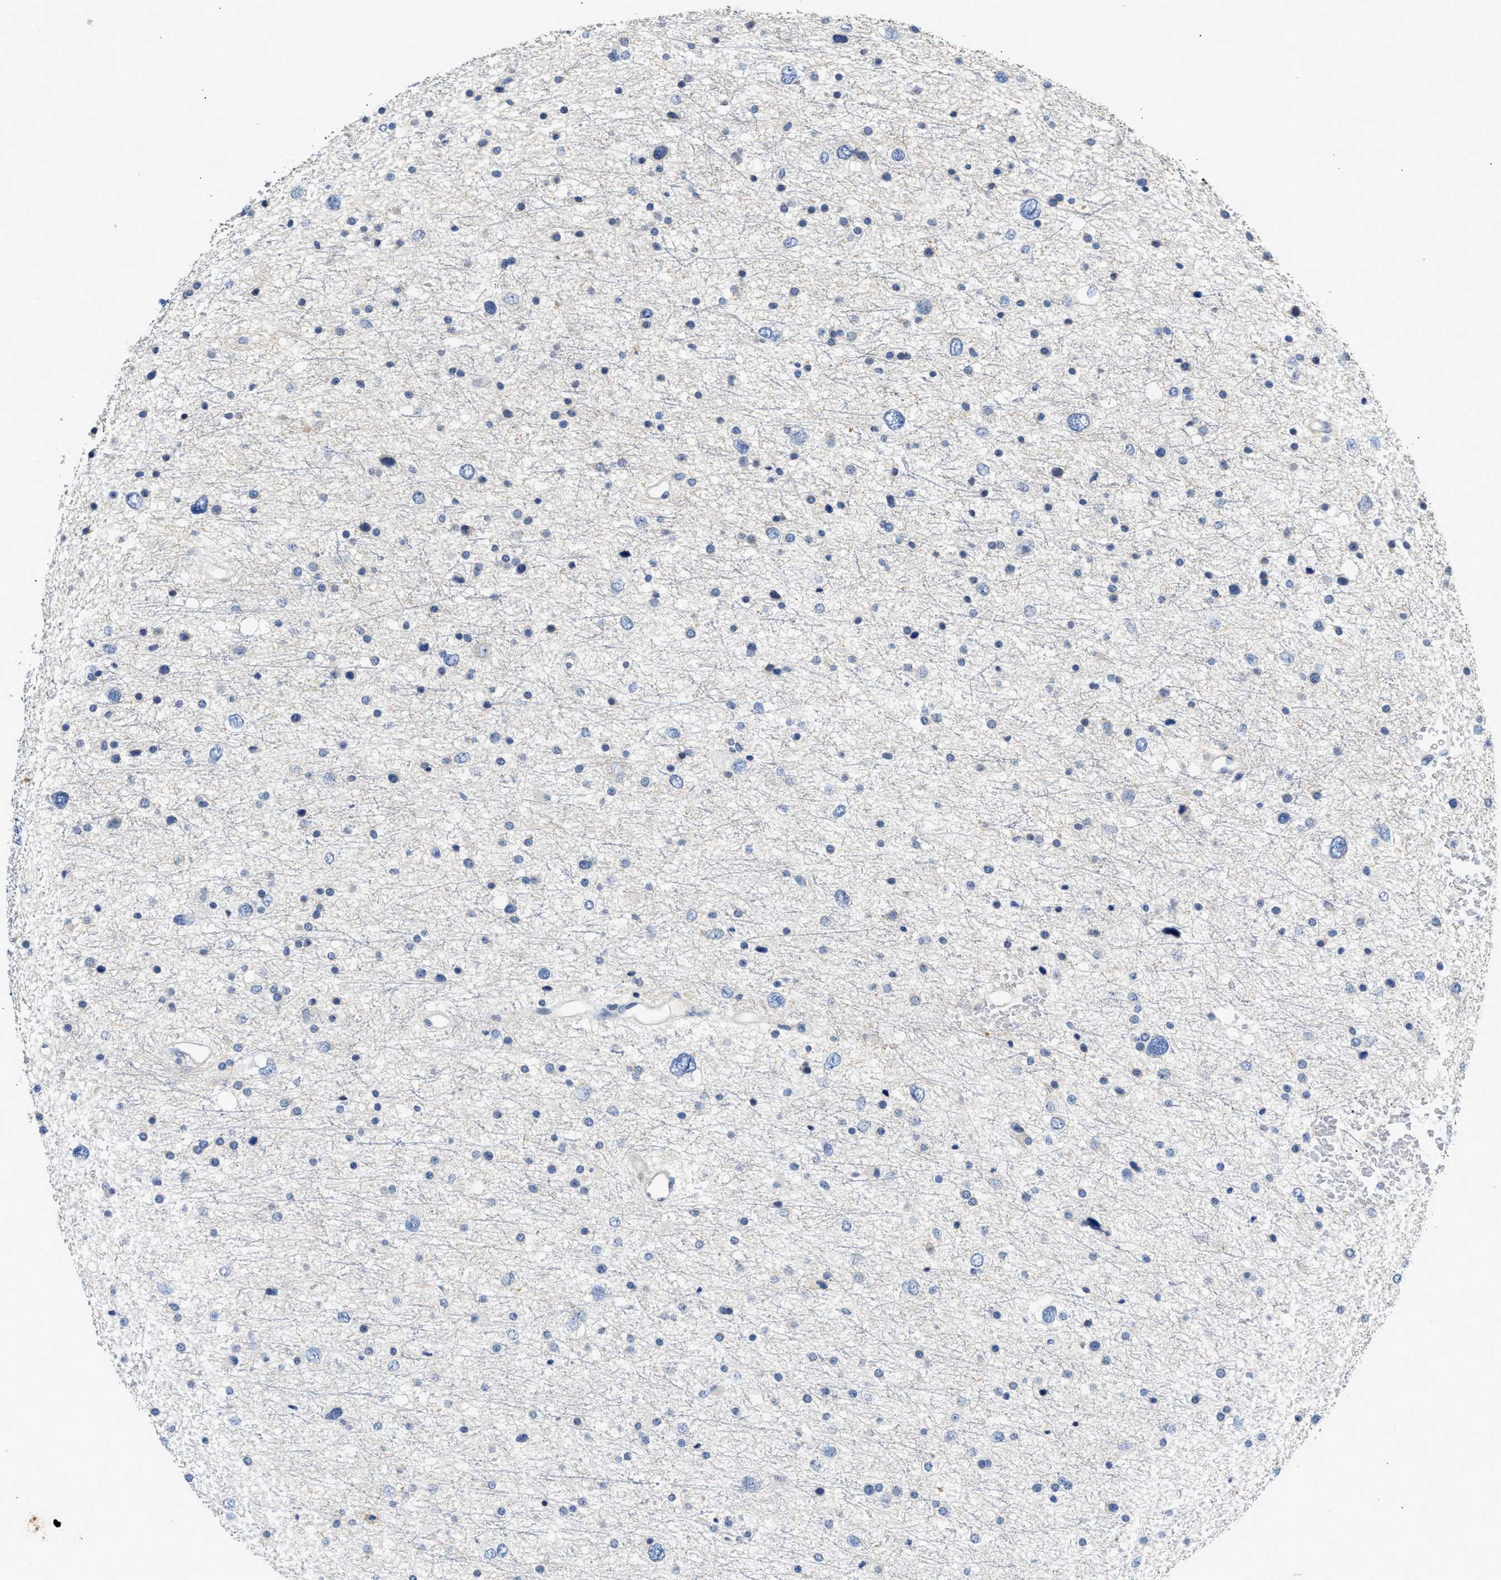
{"staining": {"intensity": "negative", "quantity": "none", "location": "none"}, "tissue": "glioma", "cell_type": "Tumor cells", "image_type": "cancer", "snomed": [{"axis": "morphology", "description": "Glioma, malignant, Low grade"}, {"axis": "topography", "description": "Brain"}], "caption": "This is a histopathology image of immunohistochemistry staining of malignant glioma (low-grade), which shows no positivity in tumor cells.", "gene": "SLIT2", "patient": {"sex": "female", "age": 37}}